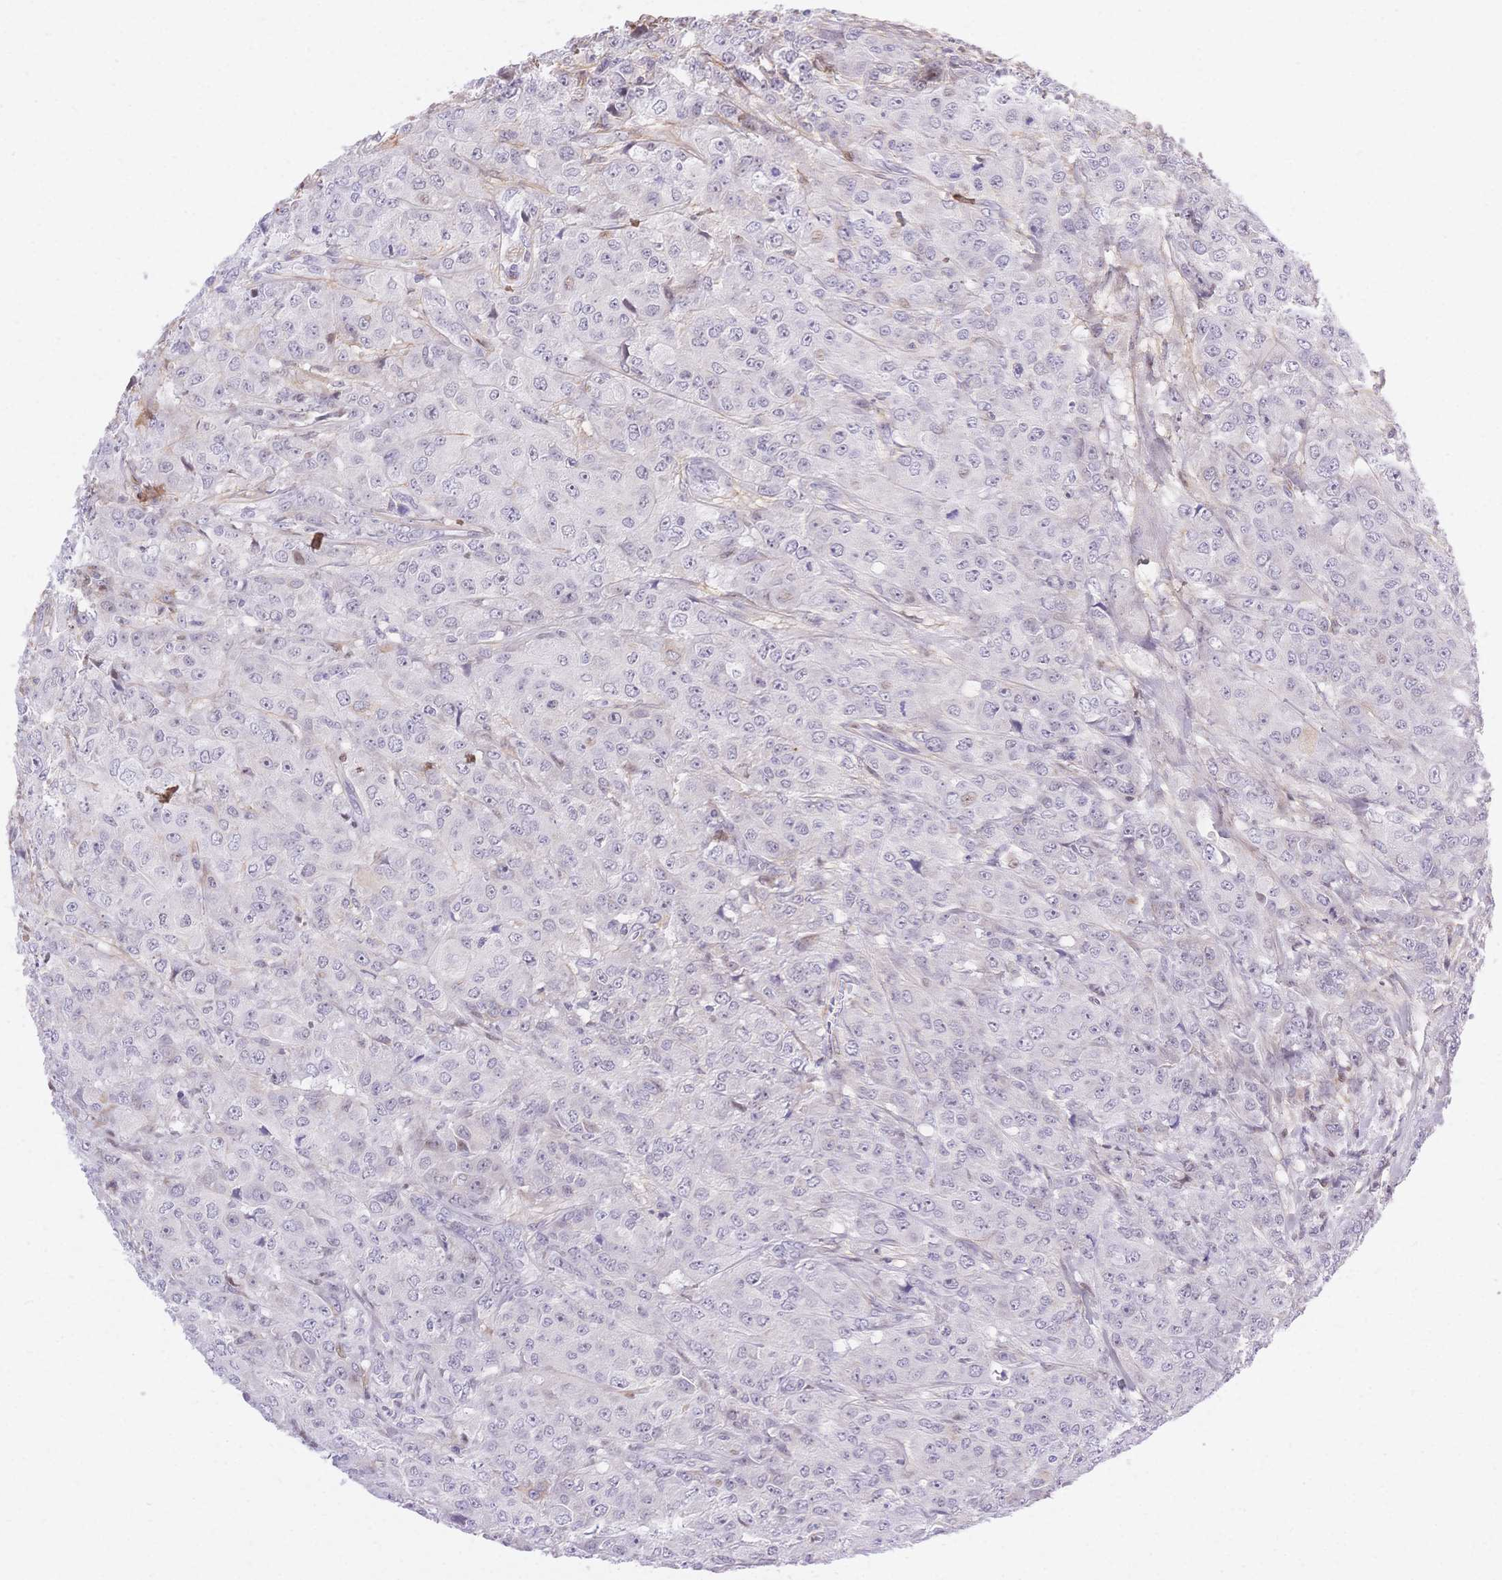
{"staining": {"intensity": "negative", "quantity": "none", "location": "none"}, "tissue": "breast cancer", "cell_type": "Tumor cells", "image_type": "cancer", "snomed": [{"axis": "morphology", "description": "Normal tissue, NOS"}, {"axis": "morphology", "description": "Duct carcinoma"}, {"axis": "topography", "description": "Breast"}], "caption": "The histopathology image shows no significant positivity in tumor cells of breast cancer.", "gene": "PDZD2", "patient": {"sex": "female", "age": 43}}